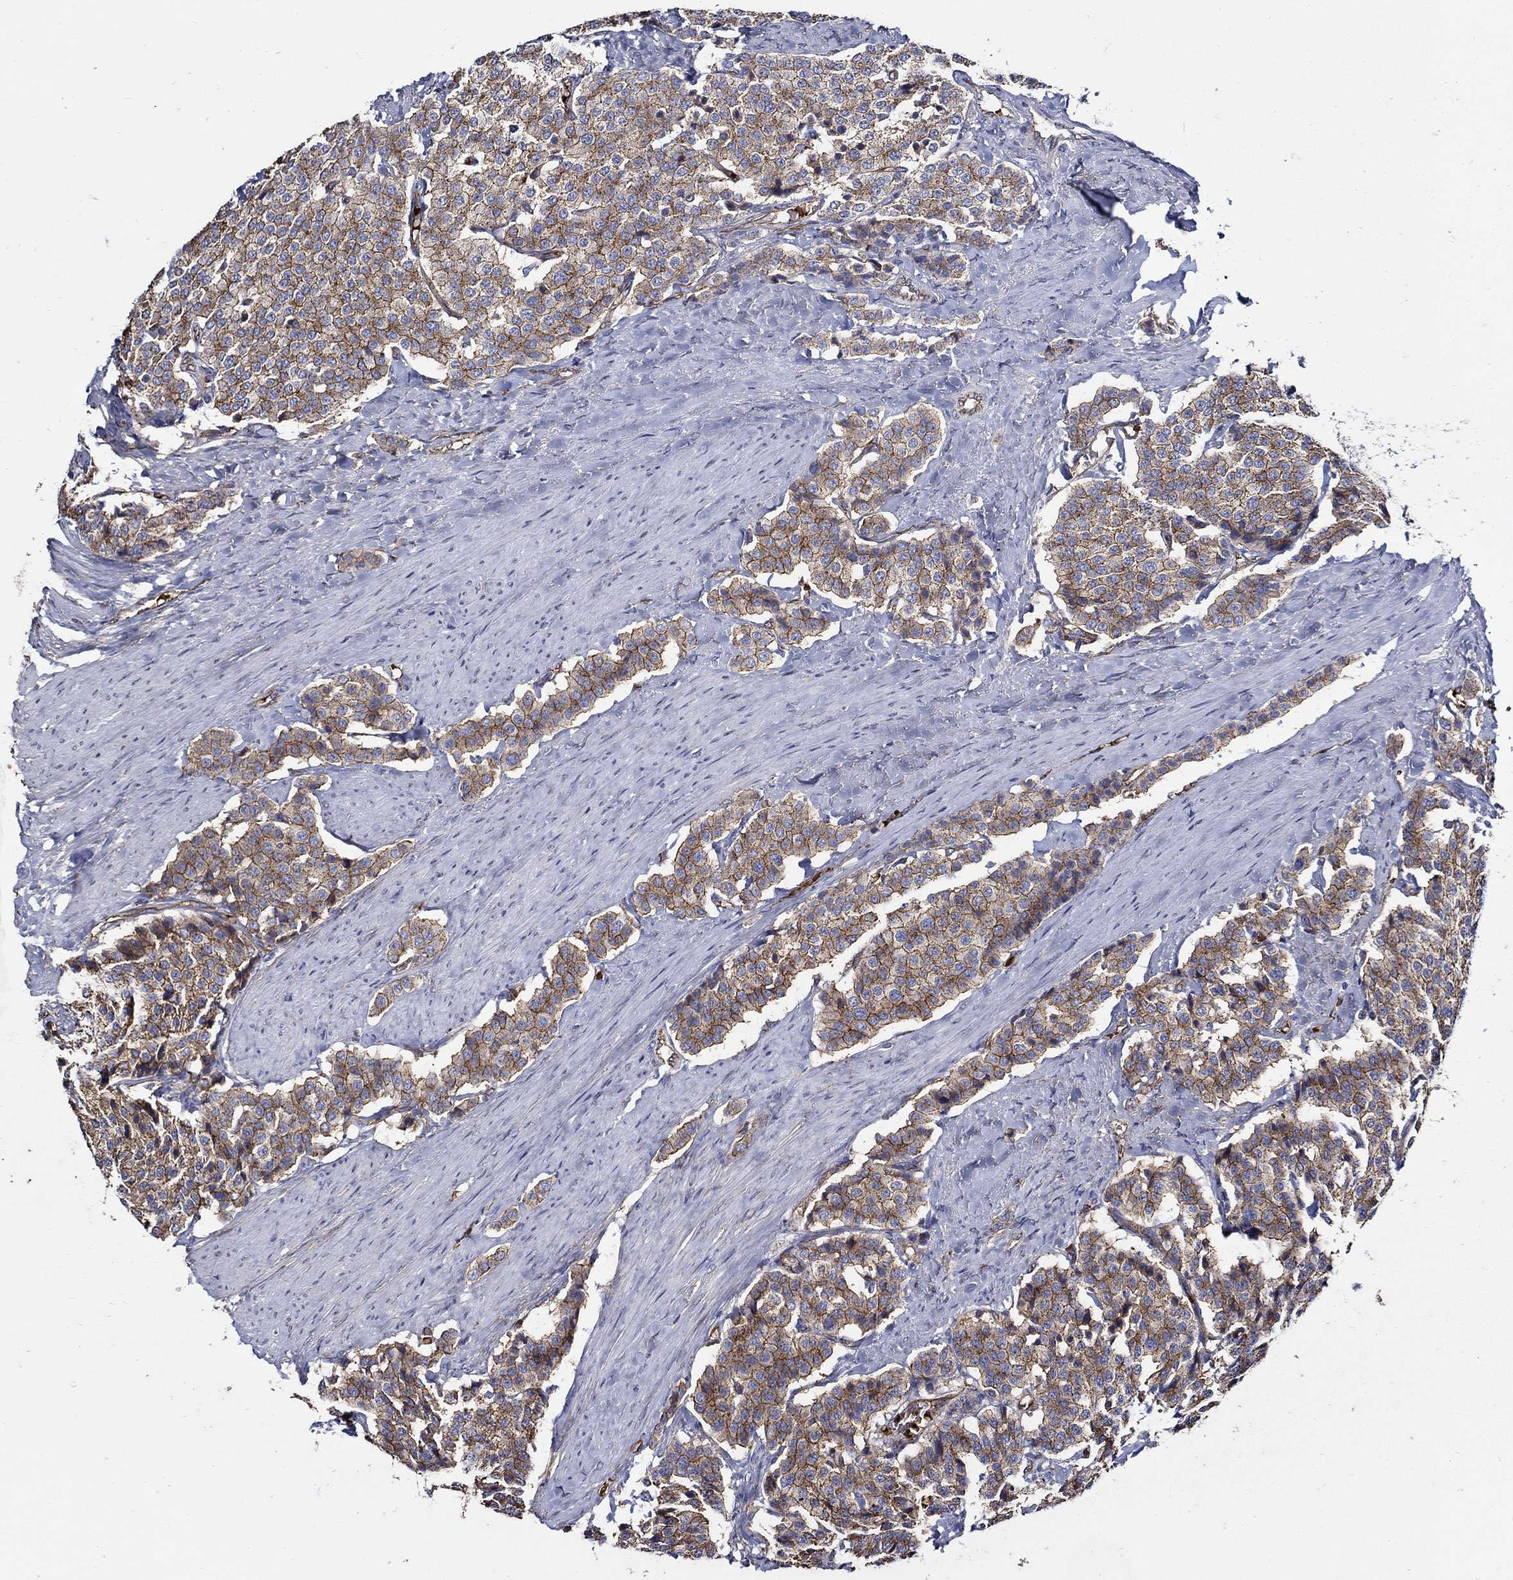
{"staining": {"intensity": "strong", "quantity": ">75%", "location": "cytoplasmic/membranous"}, "tissue": "carcinoid", "cell_type": "Tumor cells", "image_type": "cancer", "snomed": [{"axis": "morphology", "description": "Carcinoid, malignant, NOS"}, {"axis": "topography", "description": "Small intestine"}], "caption": "Carcinoid stained with immunohistochemistry displays strong cytoplasmic/membranous staining in about >75% of tumor cells. (IHC, brightfield microscopy, high magnification).", "gene": "APBB3", "patient": {"sex": "female", "age": 58}}